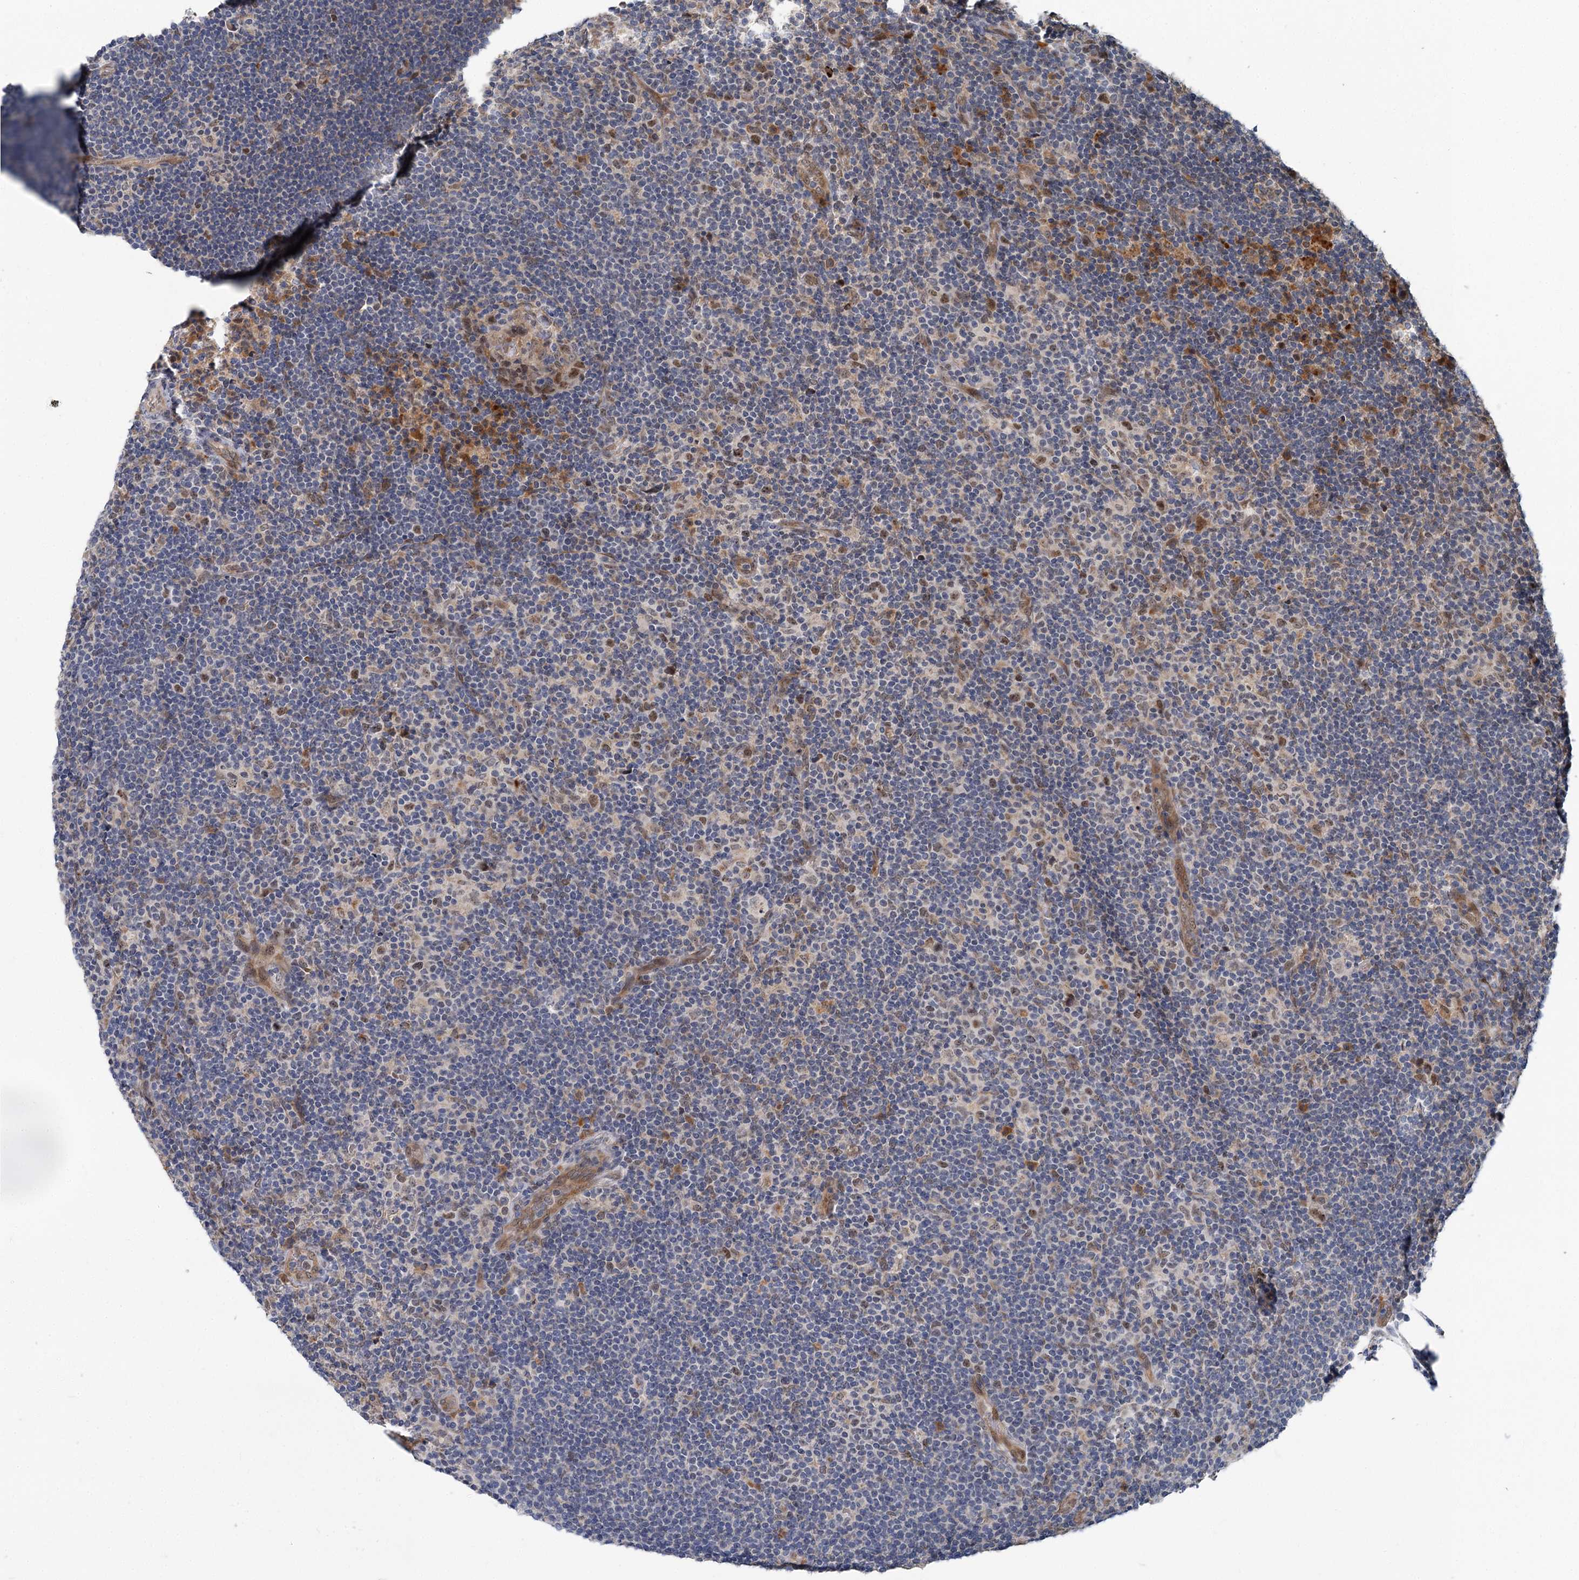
{"staining": {"intensity": "weak", "quantity": "25%-75%", "location": "cytoplasmic/membranous,nuclear"}, "tissue": "lymphoma", "cell_type": "Tumor cells", "image_type": "cancer", "snomed": [{"axis": "morphology", "description": "Hodgkin's disease, NOS"}, {"axis": "topography", "description": "Lymph node"}], "caption": "This is an image of IHC staining of lymphoma, which shows weak expression in the cytoplasmic/membranous and nuclear of tumor cells.", "gene": "APBA2", "patient": {"sex": "female", "age": 57}}